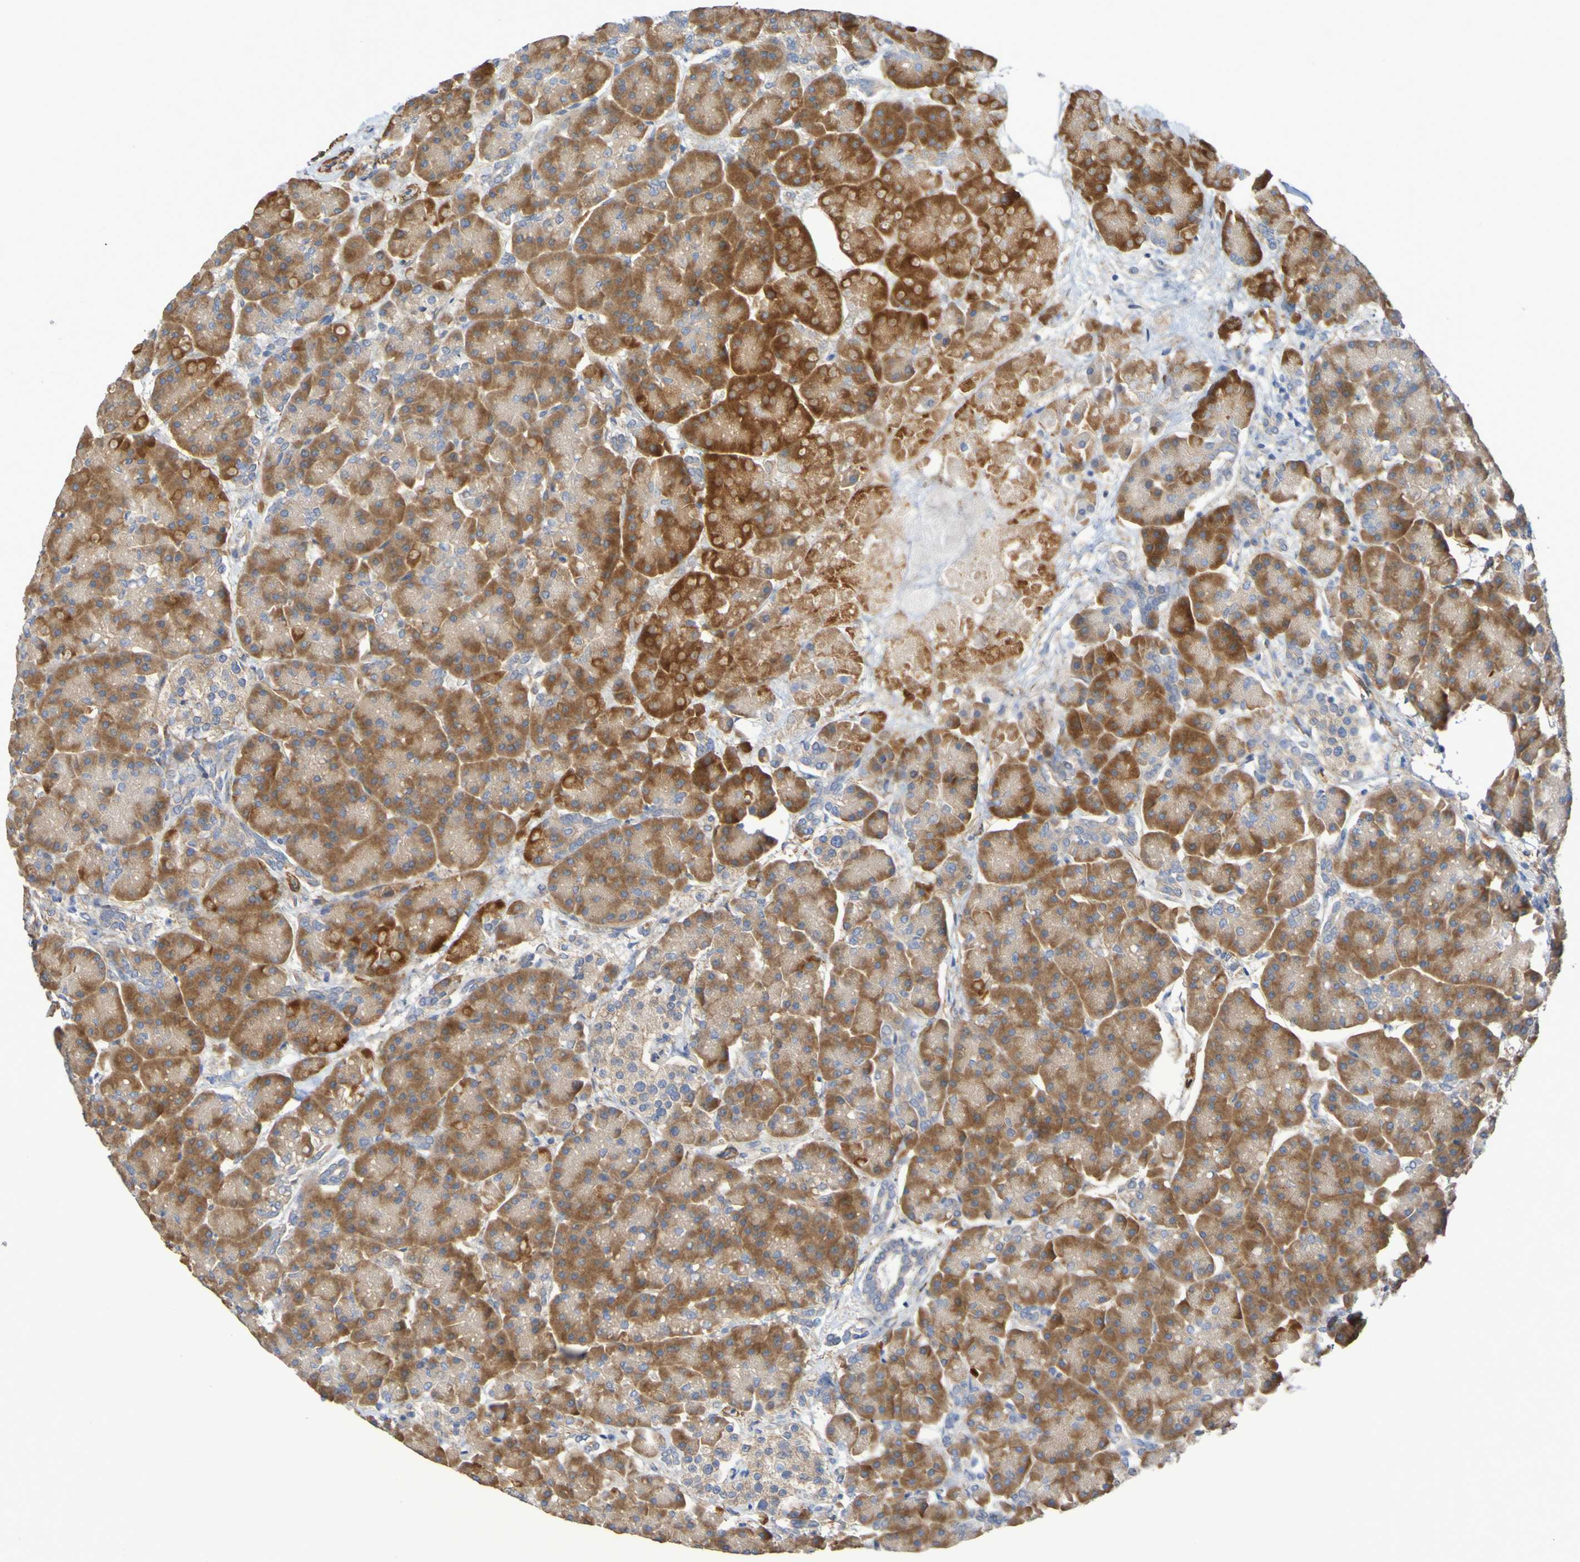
{"staining": {"intensity": "strong", "quantity": "25%-75%", "location": "cytoplasmic/membranous"}, "tissue": "pancreas", "cell_type": "Exocrine glandular cells", "image_type": "normal", "snomed": [{"axis": "morphology", "description": "Normal tissue, NOS"}, {"axis": "topography", "description": "Pancreas"}], "caption": "Pancreas stained with immunohistochemistry demonstrates strong cytoplasmic/membranous positivity in about 25%-75% of exocrine glandular cells.", "gene": "SRPRB", "patient": {"sex": "female", "age": 70}}